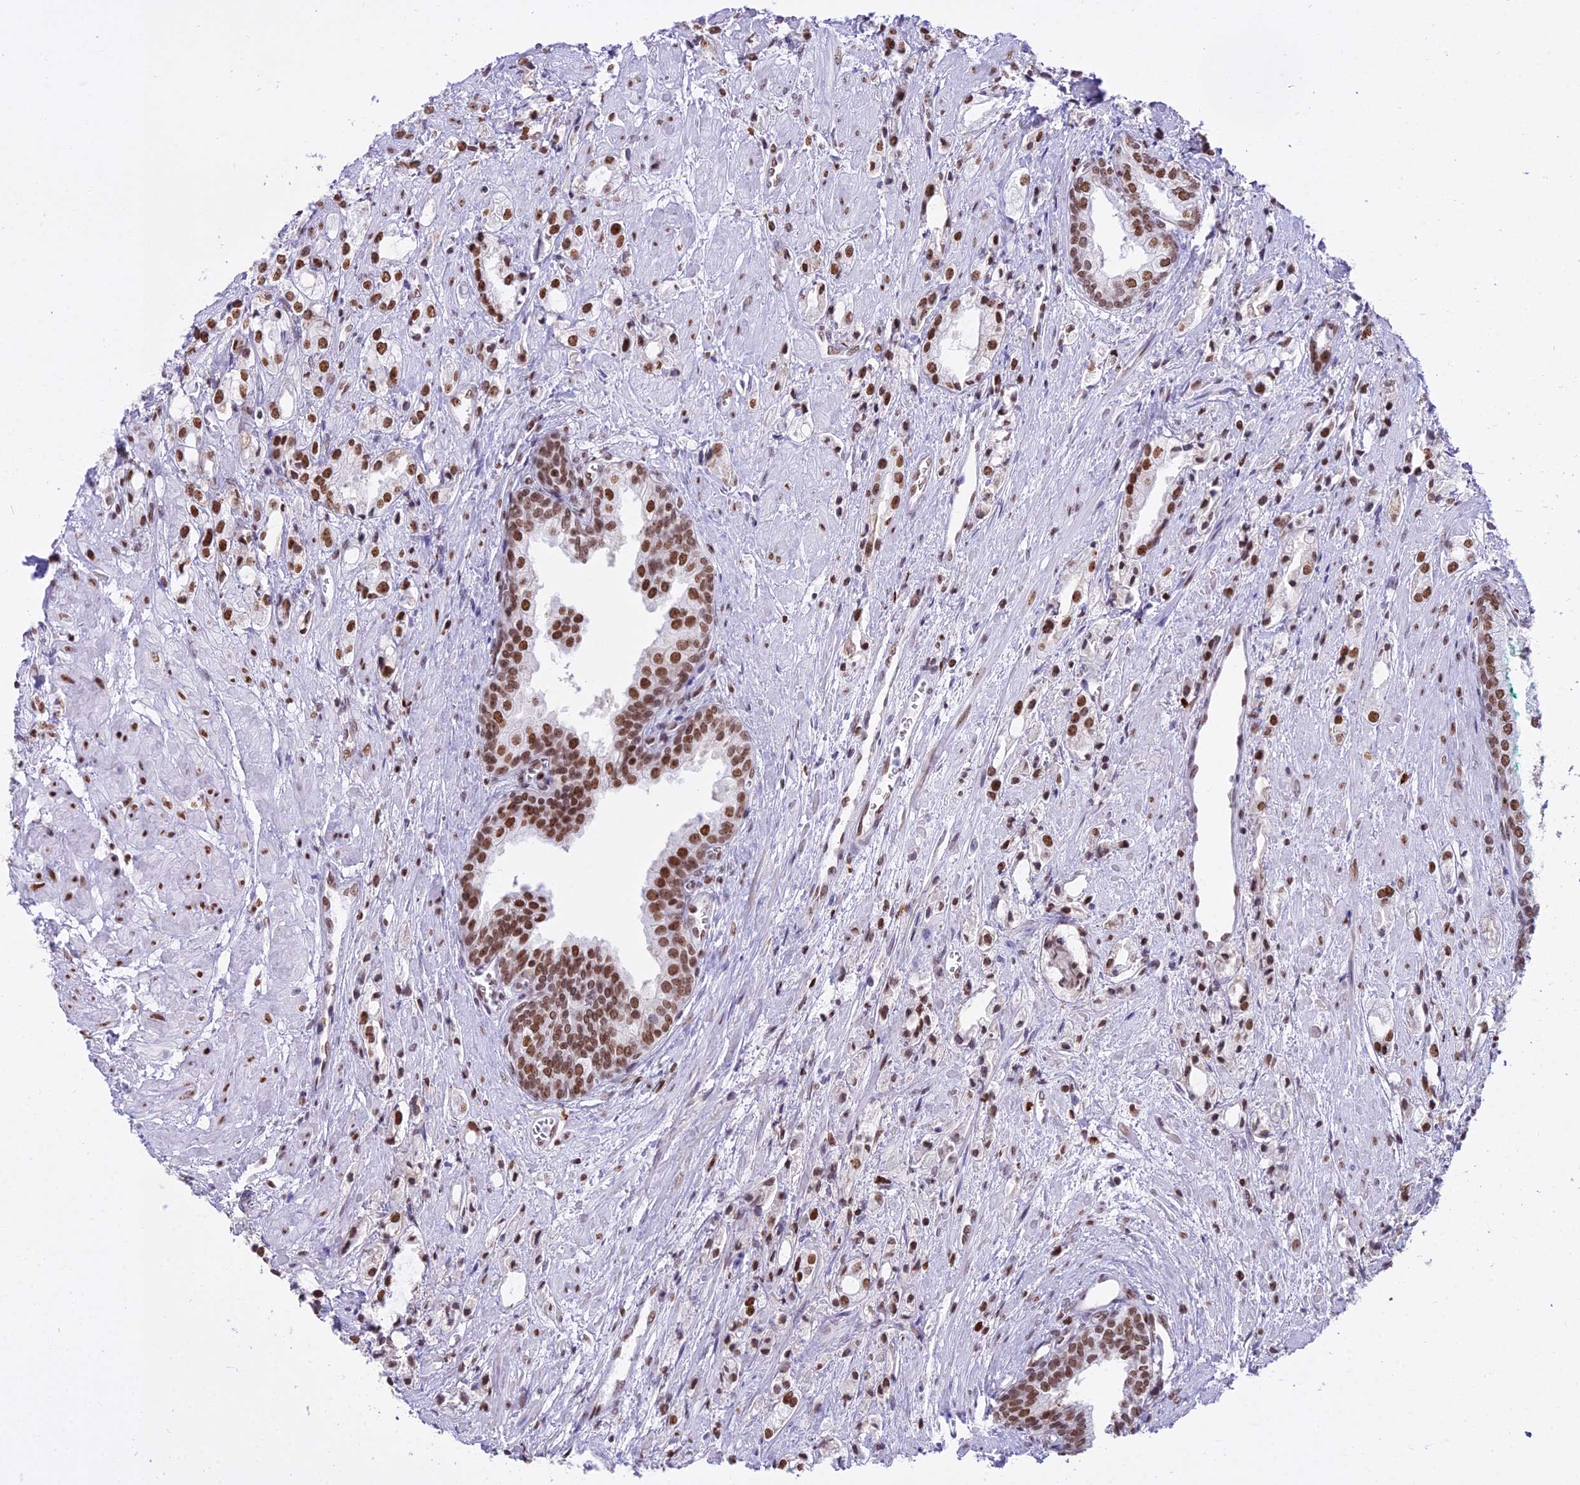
{"staining": {"intensity": "moderate", "quantity": ">75%", "location": "nuclear"}, "tissue": "prostate cancer", "cell_type": "Tumor cells", "image_type": "cancer", "snomed": [{"axis": "morphology", "description": "Adenocarcinoma, High grade"}, {"axis": "topography", "description": "Prostate"}], "caption": "This micrograph displays immunohistochemistry (IHC) staining of human prostate adenocarcinoma (high-grade), with medium moderate nuclear positivity in approximately >75% of tumor cells.", "gene": "PARP1", "patient": {"sex": "male", "age": 50}}